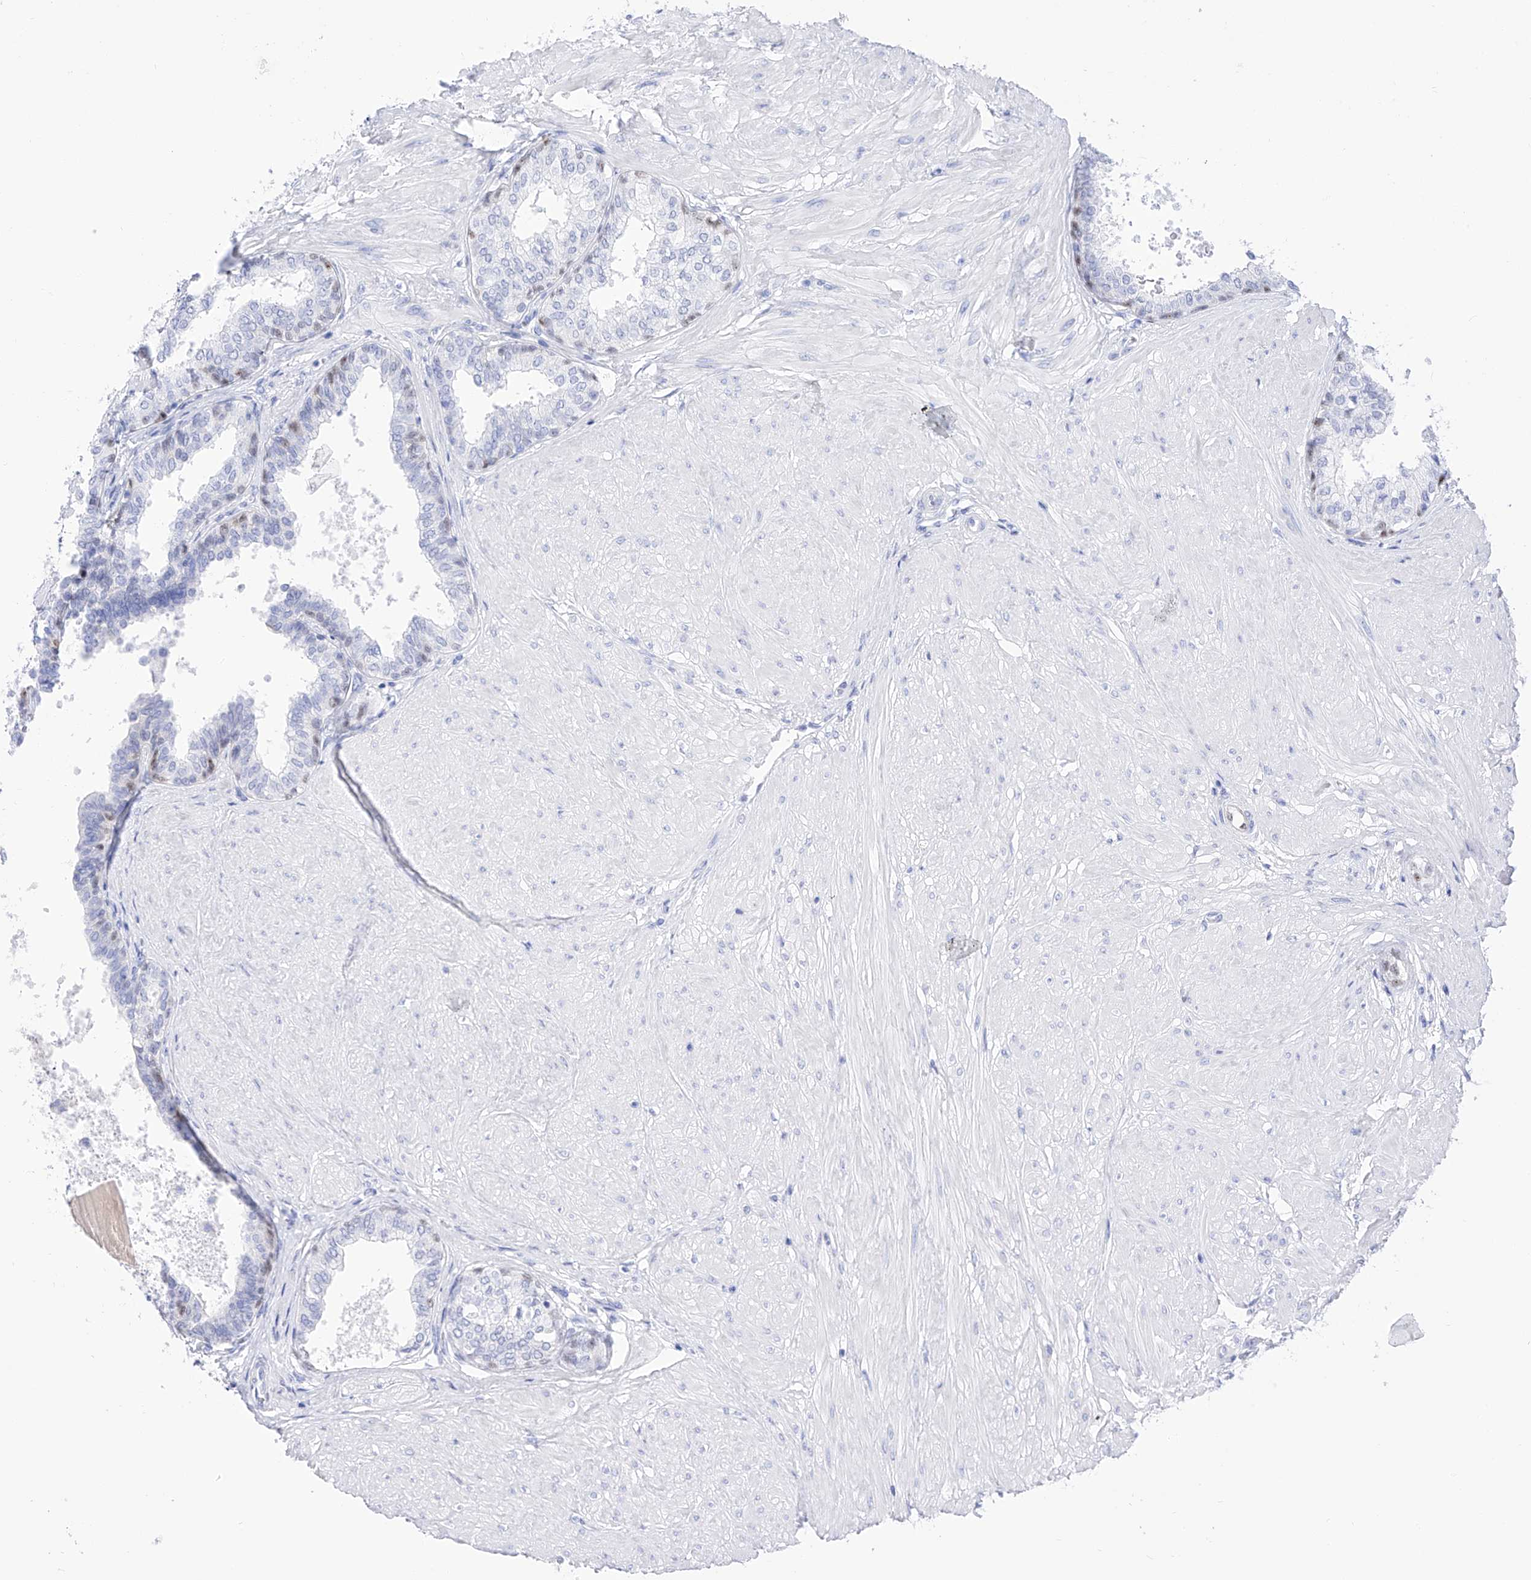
{"staining": {"intensity": "negative", "quantity": "none", "location": "none"}, "tissue": "prostate", "cell_type": "Glandular cells", "image_type": "normal", "snomed": [{"axis": "morphology", "description": "Normal tissue, NOS"}, {"axis": "topography", "description": "Prostate"}], "caption": "IHC micrograph of benign prostate stained for a protein (brown), which reveals no expression in glandular cells. (DAB (3,3'-diaminobenzidine) immunohistochemistry, high magnification).", "gene": "TRPC7", "patient": {"sex": "male", "age": 48}}